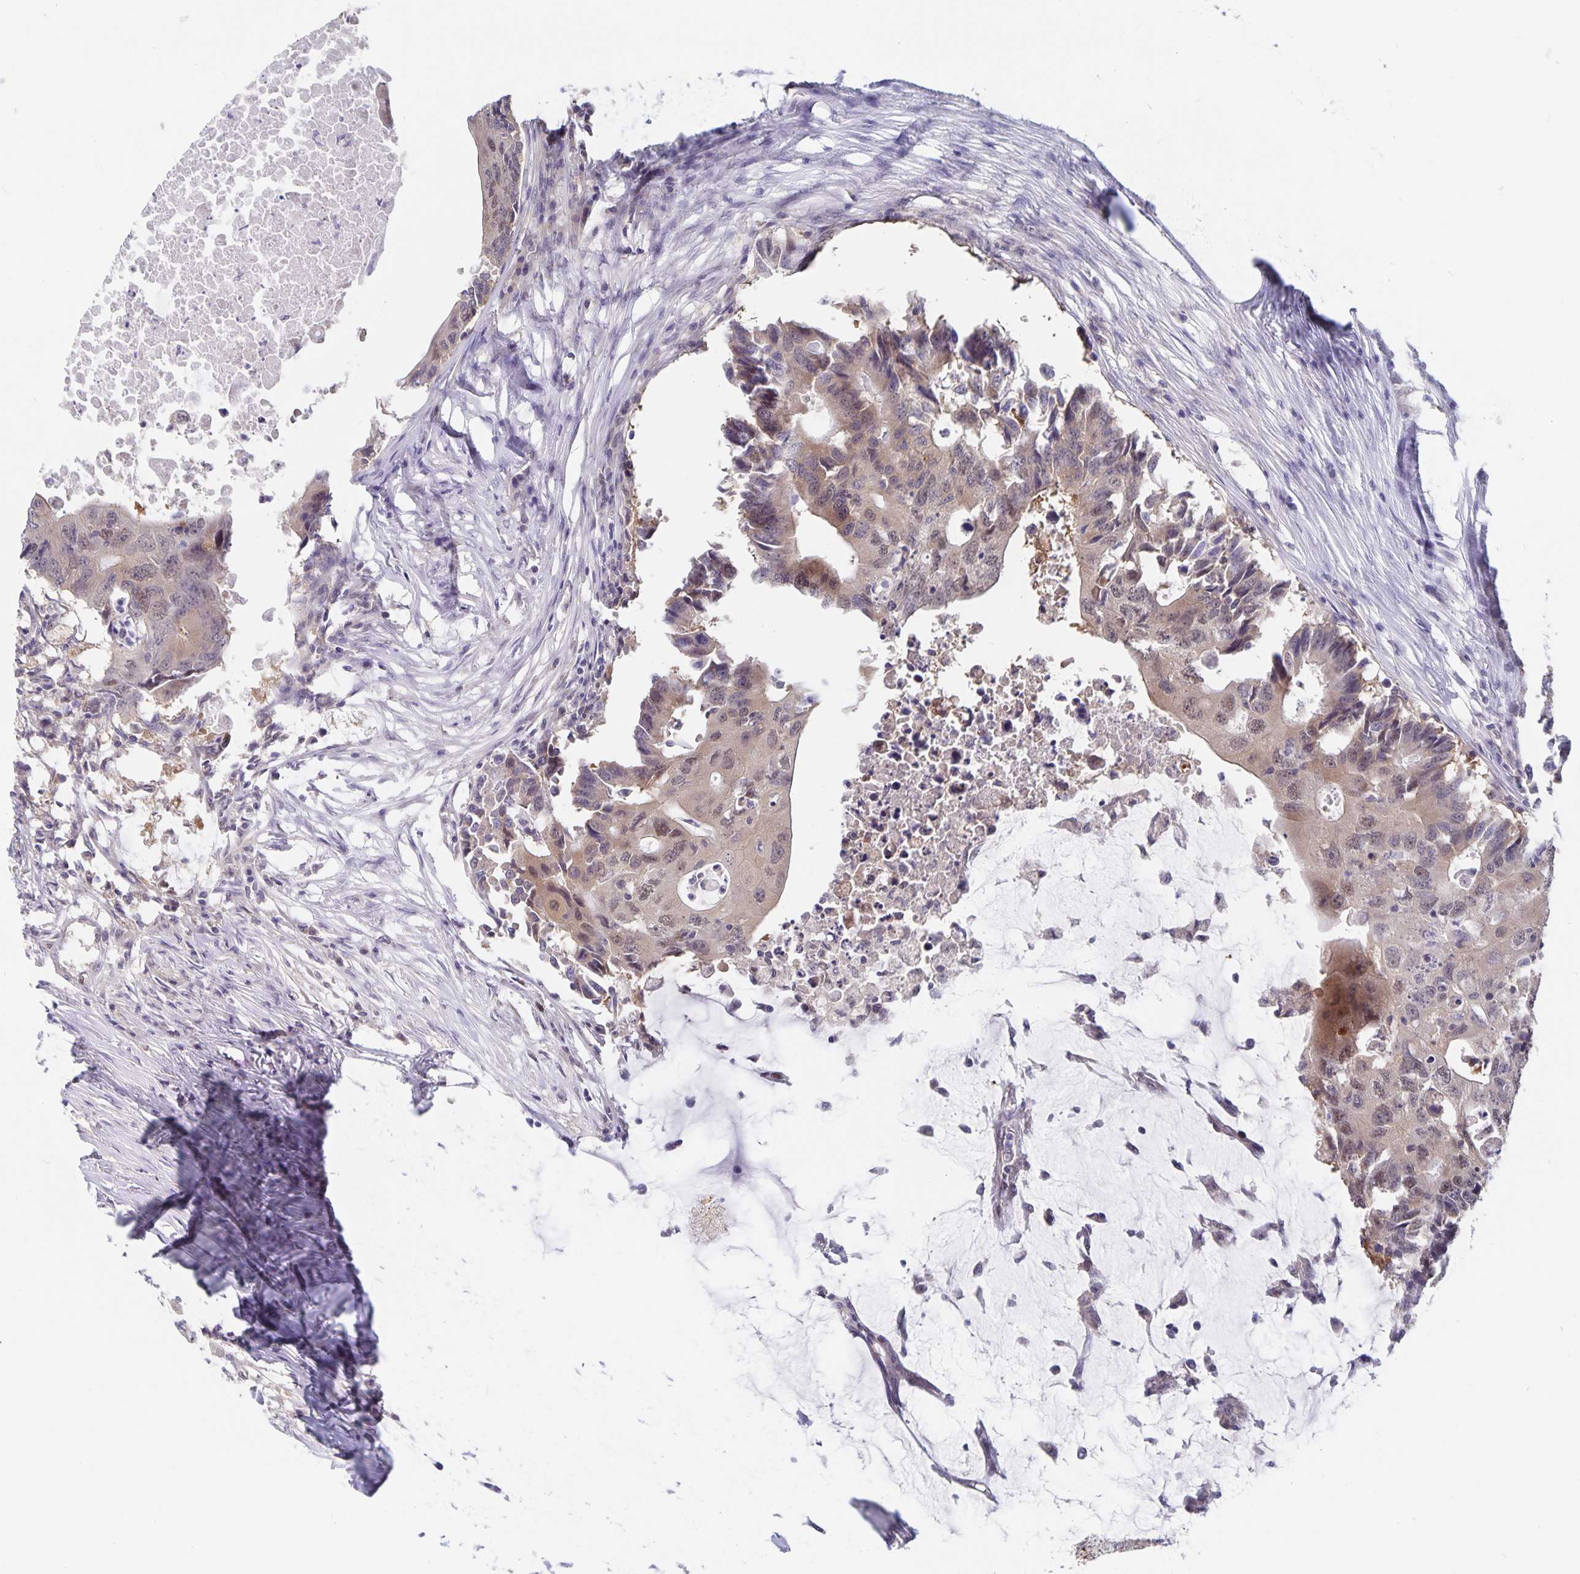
{"staining": {"intensity": "weak", "quantity": "25%-75%", "location": "cytoplasmic/membranous,nuclear"}, "tissue": "colorectal cancer", "cell_type": "Tumor cells", "image_type": "cancer", "snomed": [{"axis": "morphology", "description": "Adenocarcinoma, NOS"}, {"axis": "topography", "description": "Colon"}], "caption": "This is a photomicrograph of immunohistochemistry staining of colorectal cancer (adenocarcinoma), which shows weak staining in the cytoplasmic/membranous and nuclear of tumor cells.", "gene": "BAG6", "patient": {"sex": "male", "age": 71}}